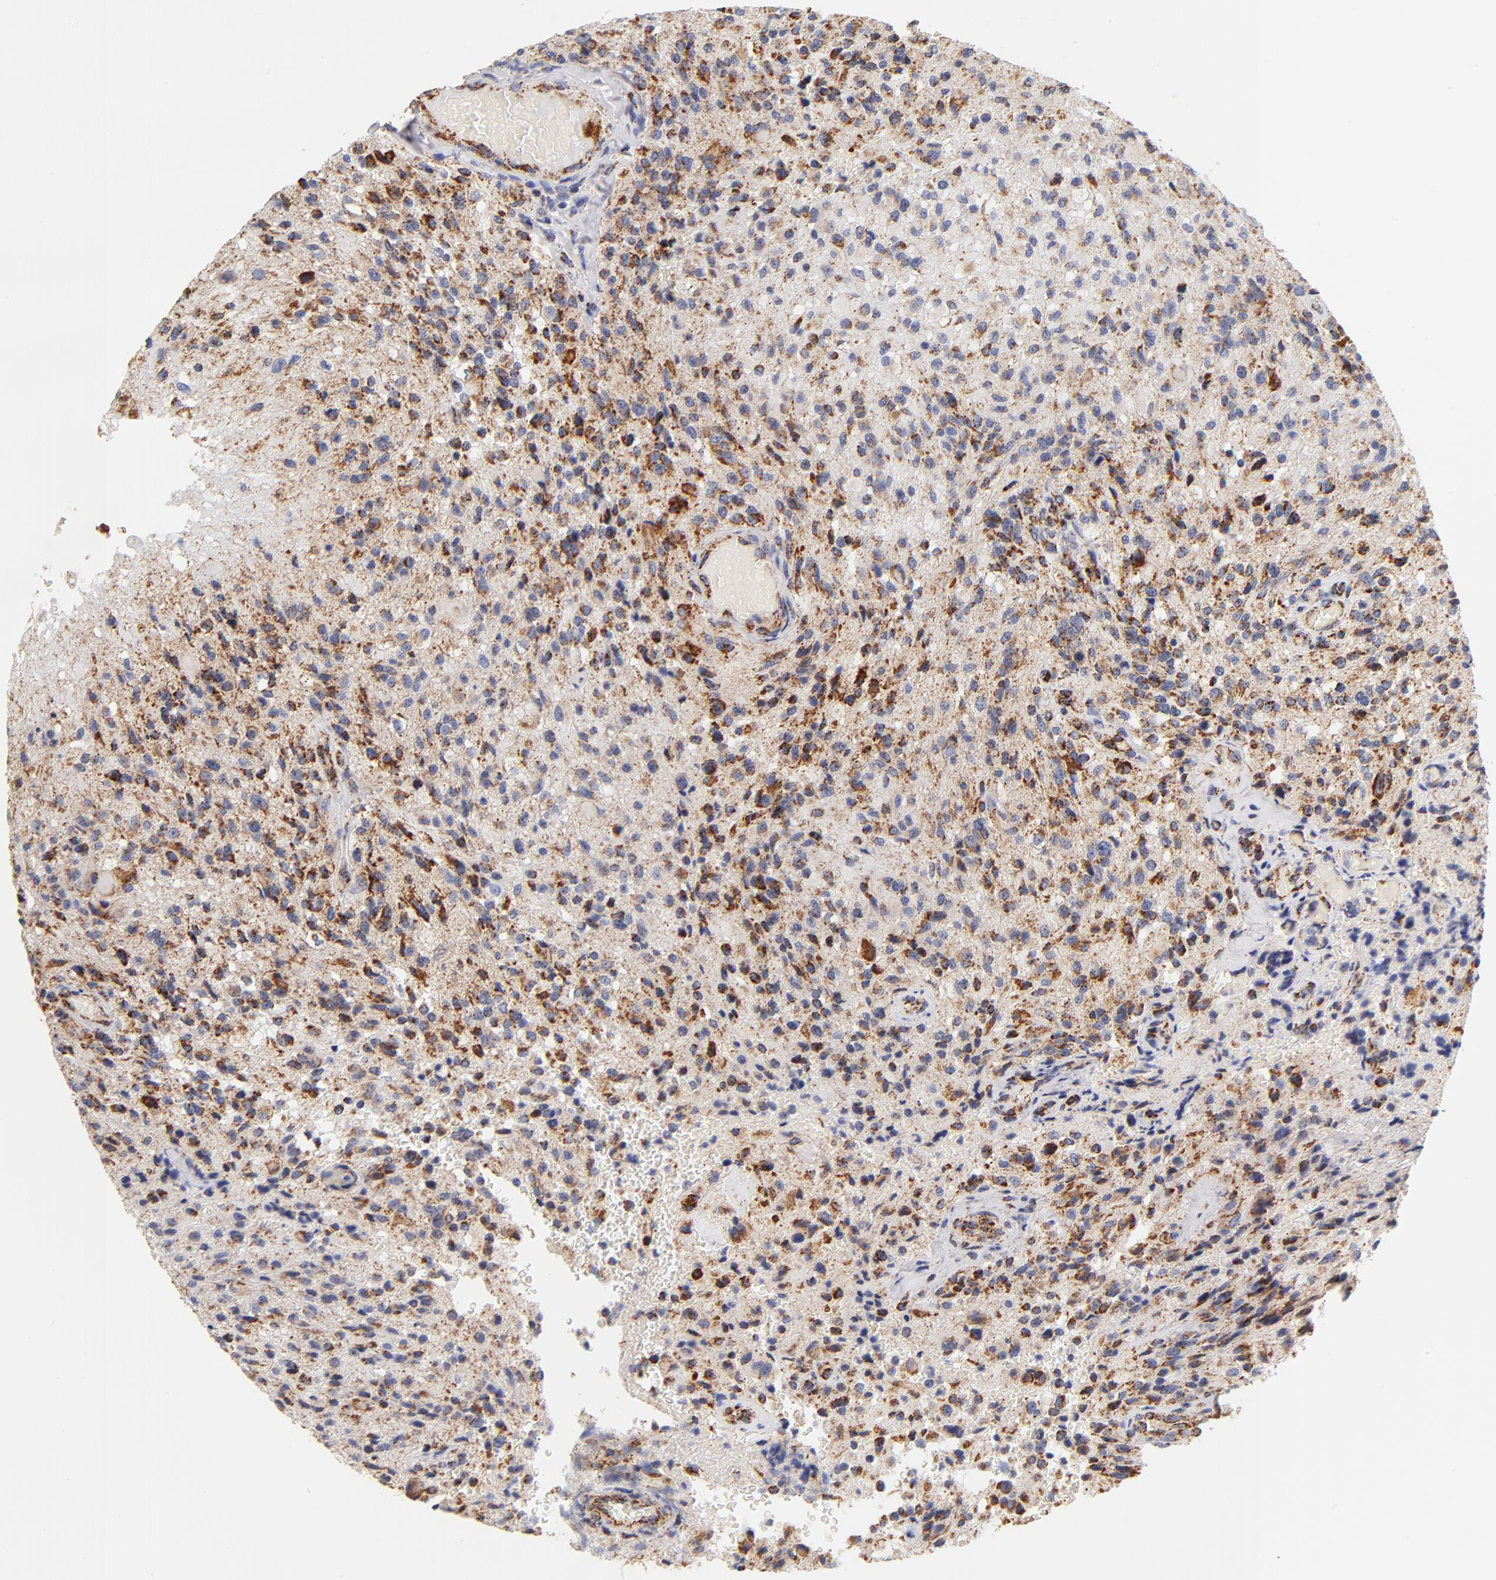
{"staining": {"intensity": "strong", "quantity": ">75%", "location": "cytoplasmic/membranous"}, "tissue": "glioma", "cell_type": "Tumor cells", "image_type": "cancer", "snomed": [{"axis": "morphology", "description": "Normal tissue, NOS"}, {"axis": "morphology", "description": "Glioma, malignant, High grade"}, {"axis": "topography", "description": "Cerebral cortex"}], "caption": "Malignant glioma (high-grade) stained with IHC demonstrates strong cytoplasmic/membranous positivity in about >75% of tumor cells.", "gene": "ECHS1", "patient": {"sex": "male", "age": 56}}